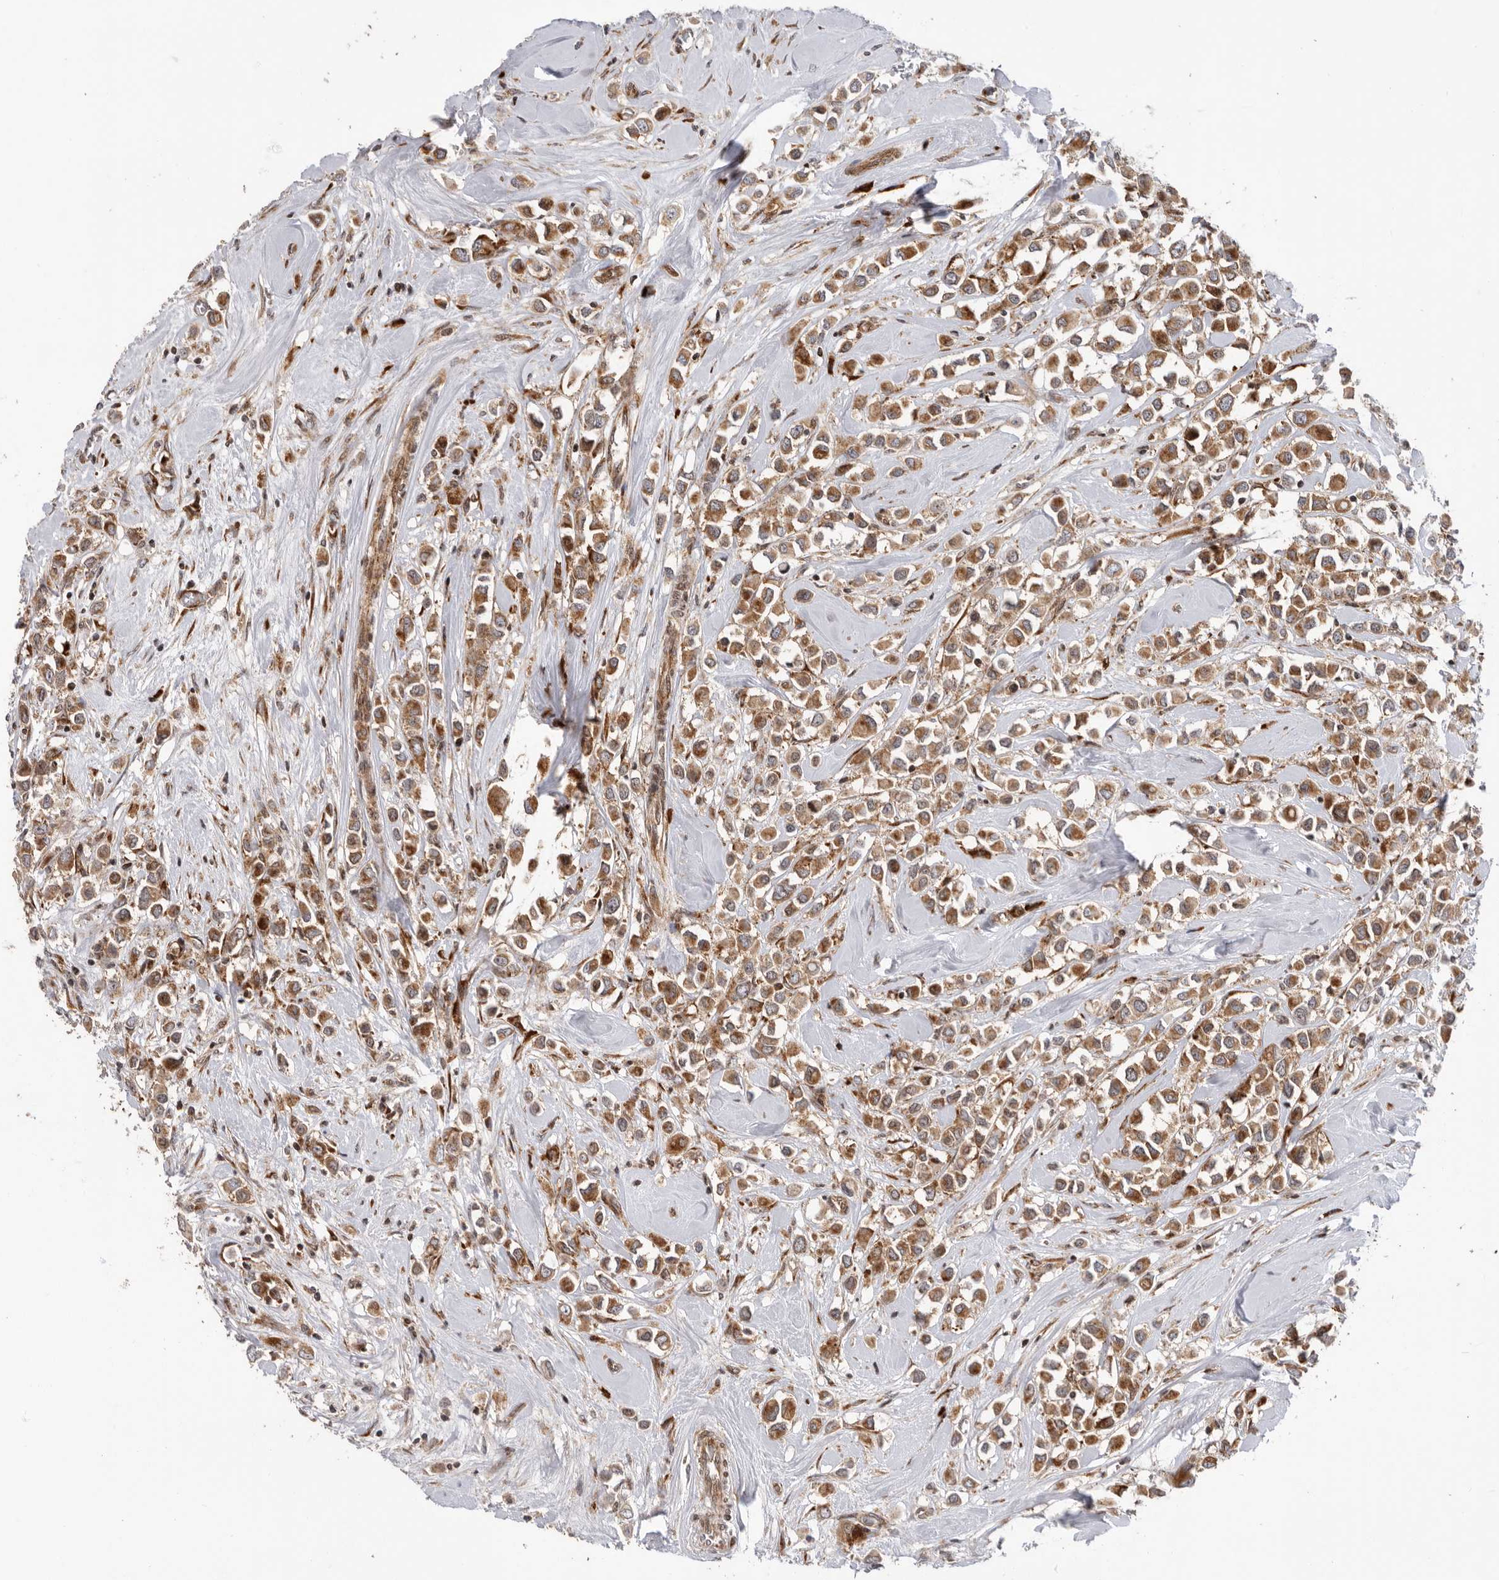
{"staining": {"intensity": "moderate", "quantity": ">75%", "location": "cytoplasmic/membranous"}, "tissue": "breast cancer", "cell_type": "Tumor cells", "image_type": "cancer", "snomed": [{"axis": "morphology", "description": "Duct carcinoma"}, {"axis": "topography", "description": "Breast"}], "caption": "Tumor cells reveal moderate cytoplasmic/membranous positivity in approximately >75% of cells in breast cancer. (DAB IHC with brightfield microscopy, high magnification).", "gene": "FZD3", "patient": {"sex": "female", "age": 61}}